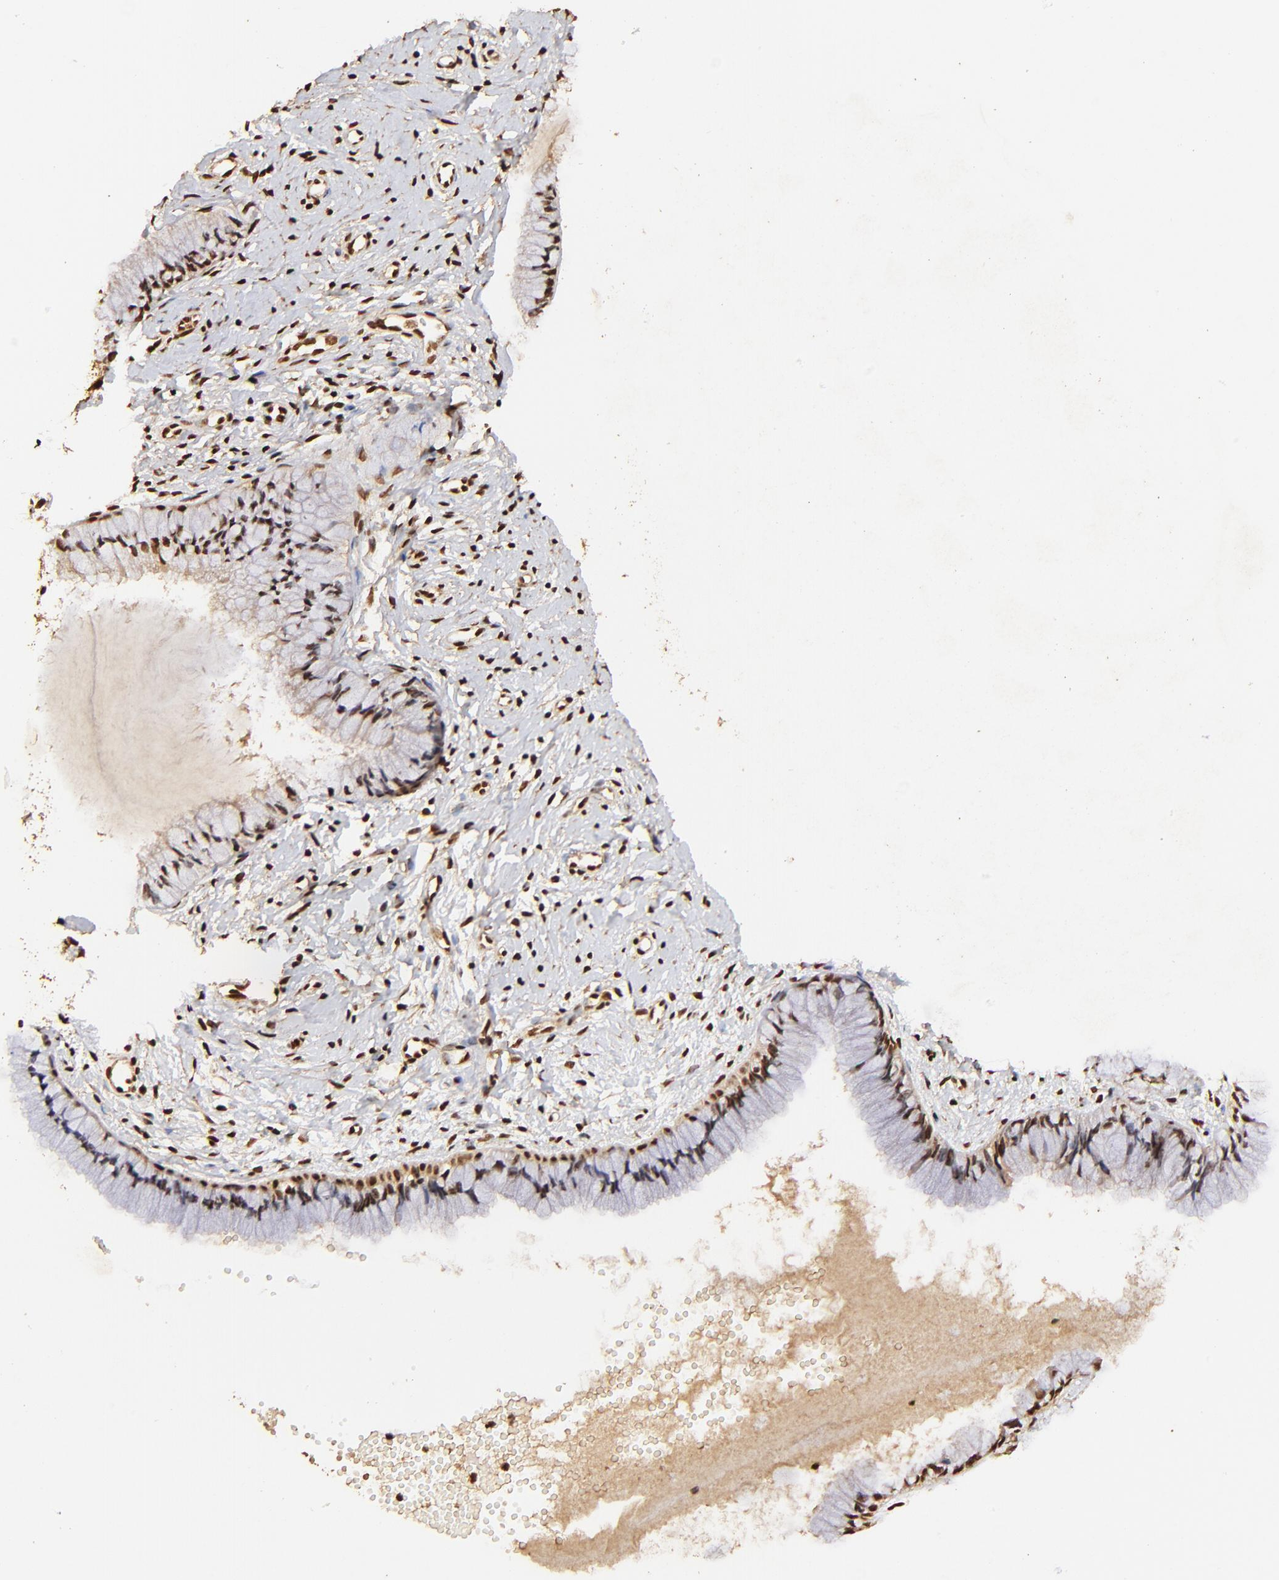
{"staining": {"intensity": "strong", "quantity": ">75%", "location": "cytoplasmic/membranous,nuclear"}, "tissue": "cervix", "cell_type": "Glandular cells", "image_type": "normal", "snomed": [{"axis": "morphology", "description": "Normal tissue, NOS"}, {"axis": "topography", "description": "Cervix"}], "caption": "Immunohistochemistry (IHC) histopathology image of normal cervix: cervix stained using IHC exhibits high levels of strong protein expression localized specifically in the cytoplasmic/membranous,nuclear of glandular cells, appearing as a cytoplasmic/membranous,nuclear brown color.", "gene": "MED12", "patient": {"sex": "female", "age": 46}}